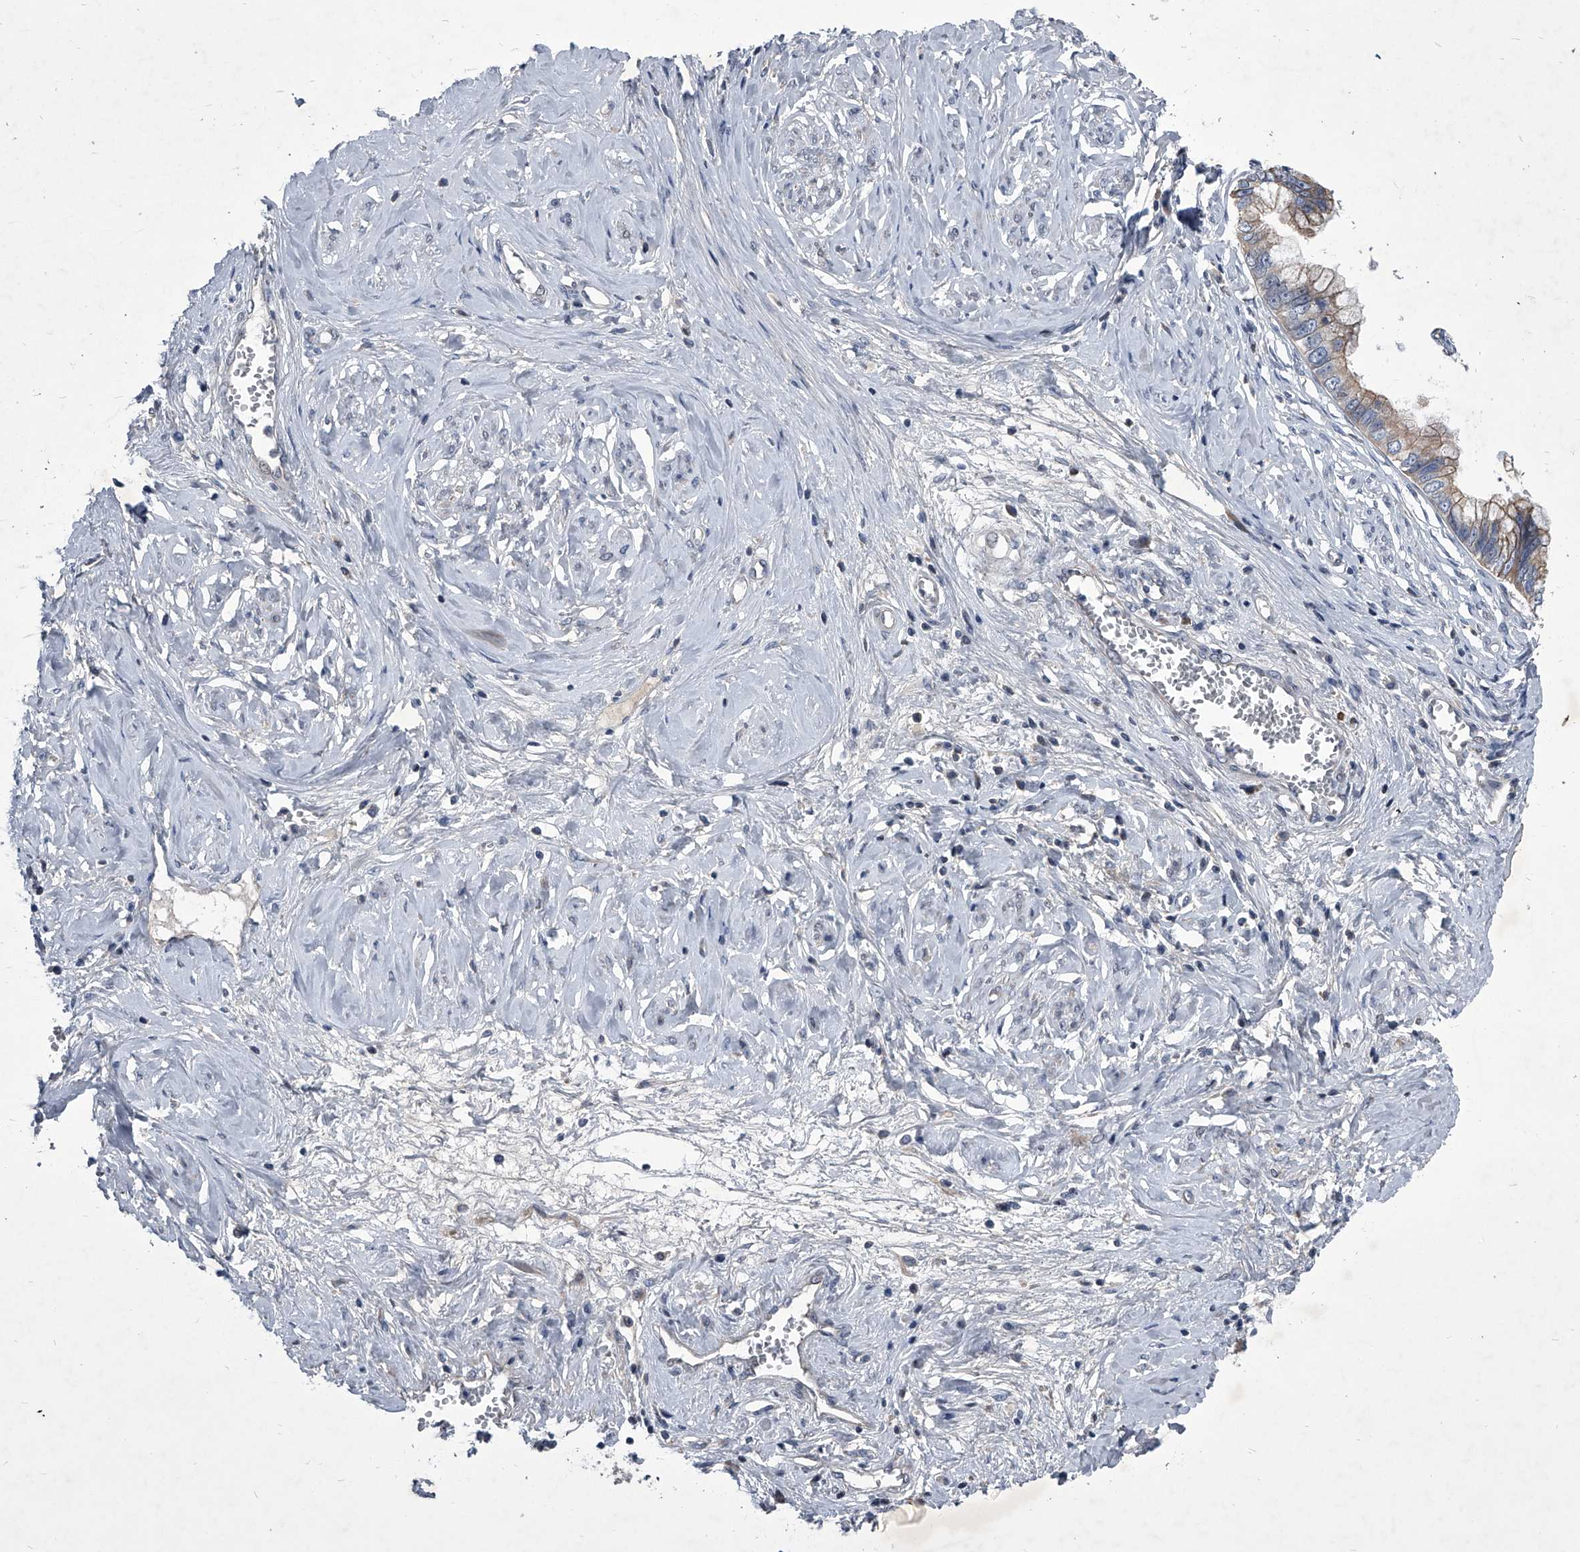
{"staining": {"intensity": "weak", "quantity": ">75%", "location": "cytoplasmic/membranous"}, "tissue": "cervical cancer", "cell_type": "Tumor cells", "image_type": "cancer", "snomed": [{"axis": "morphology", "description": "Adenocarcinoma, NOS"}, {"axis": "topography", "description": "Cervix"}], "caption": "DAB (3,3'-diaminobenzidine) immunohistochemical staining of human cervical cancer shows weak cytoplasmic/membranous protein staining in about >75% of tumor cells. The protein is stained brown, and the nuclei are stained in blue (DAB IHC with brightfield microscopy, high magnification).", "gene": "ZNF76", "patient": {"sex": "female", "age": 44}}